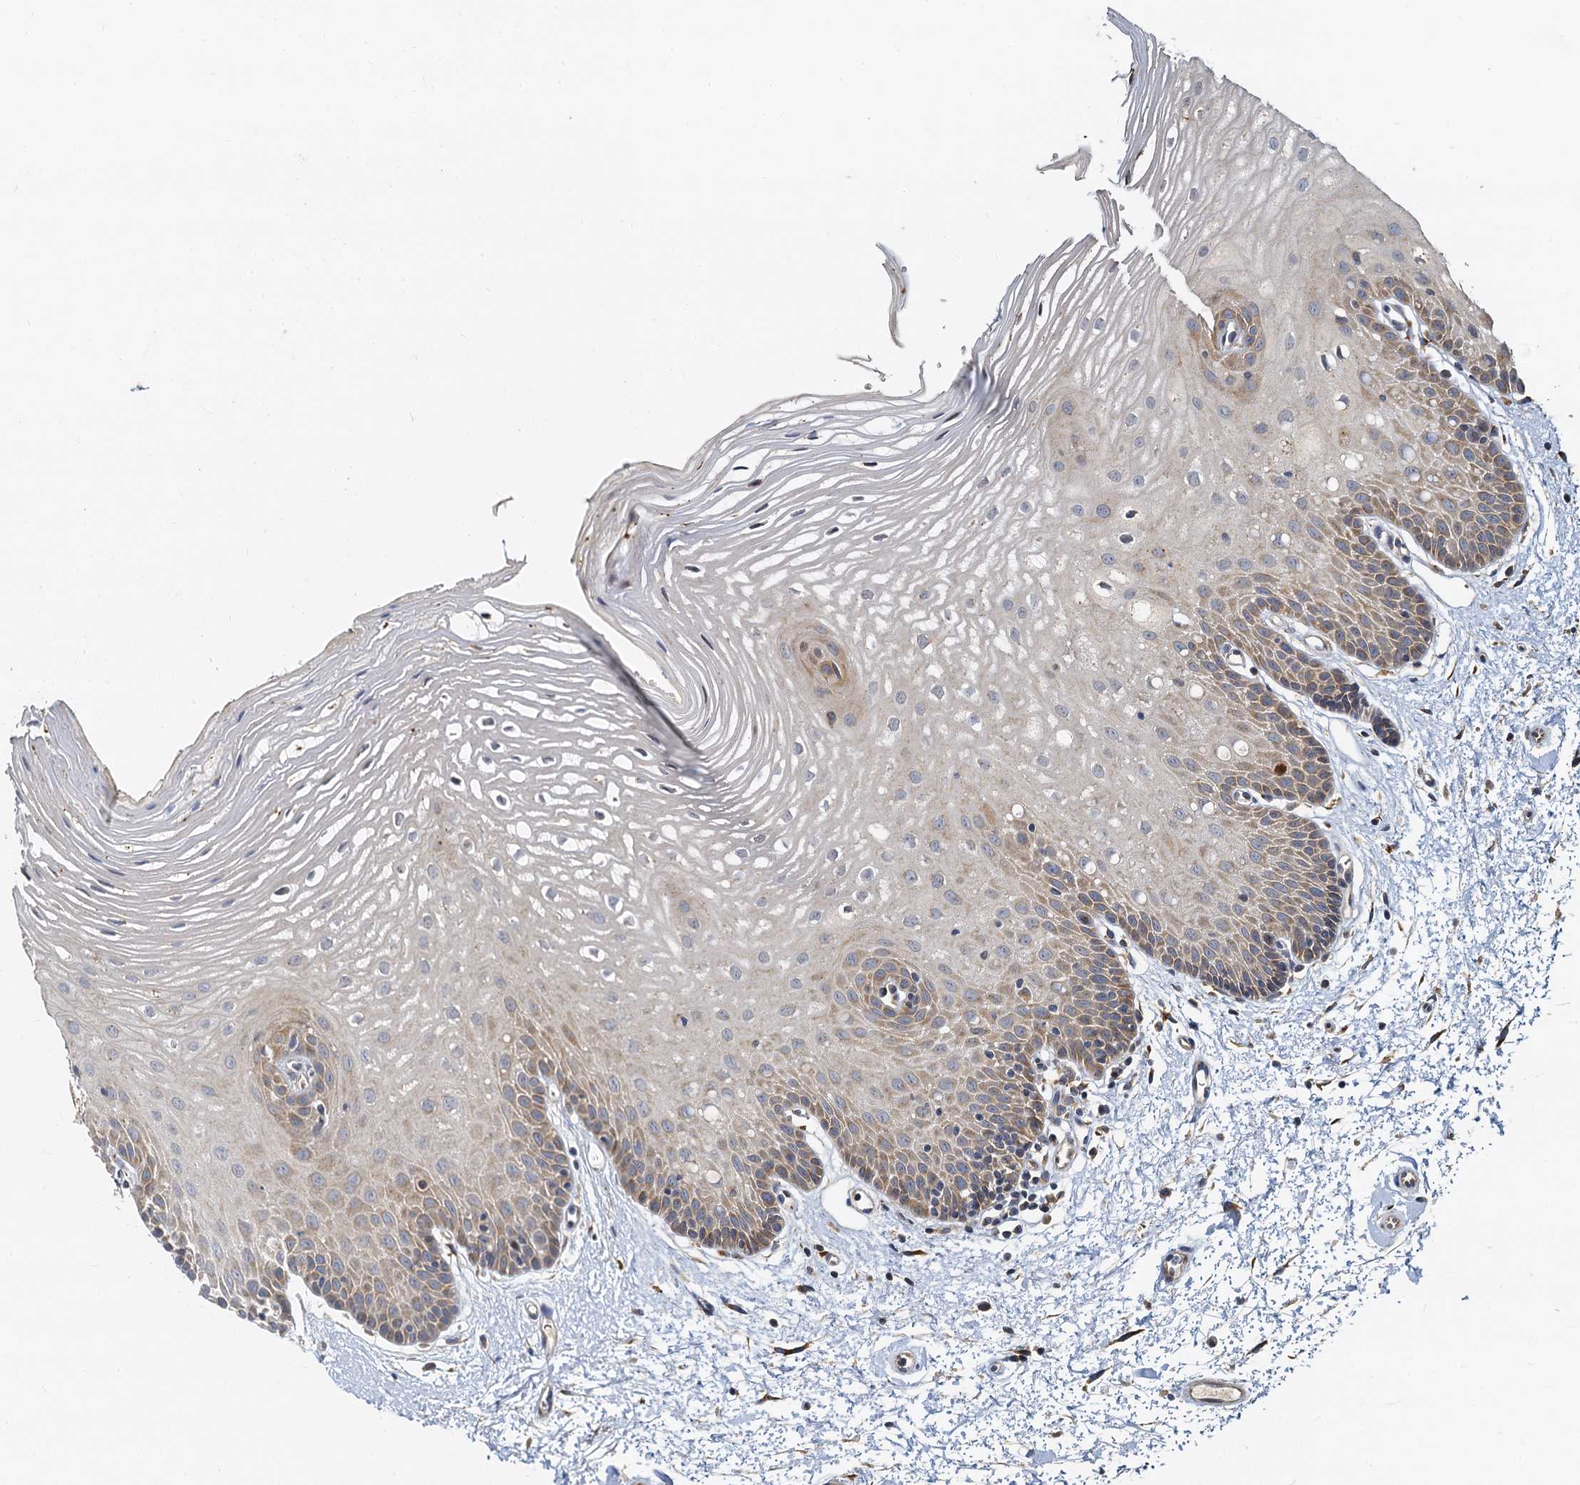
{"staining": {"intensity": "weak", "quantity": "25%-75%", "location": "cytoplasmic/membranous"}, "tissue": "oral mucosa", "cell_type": "Squamous epithelial cells", "image_type": "normal", "snomed": [{"axis": "morphology", "description": "Normal tissue, NOS"}, {"axis": "topography", "description": "Oral tissue"}, {"axis": "topography", "description": "Tounge, NOS"}], "caption": "Squamous epithelial cells exhibit low levels of weak cytoplasmic/membranous positivity in approximately 25%-75% of cells in unremarkable human oral mucosa.", "gene": "NKAPD1", "patient": {"sex": "female", "age": 73}}